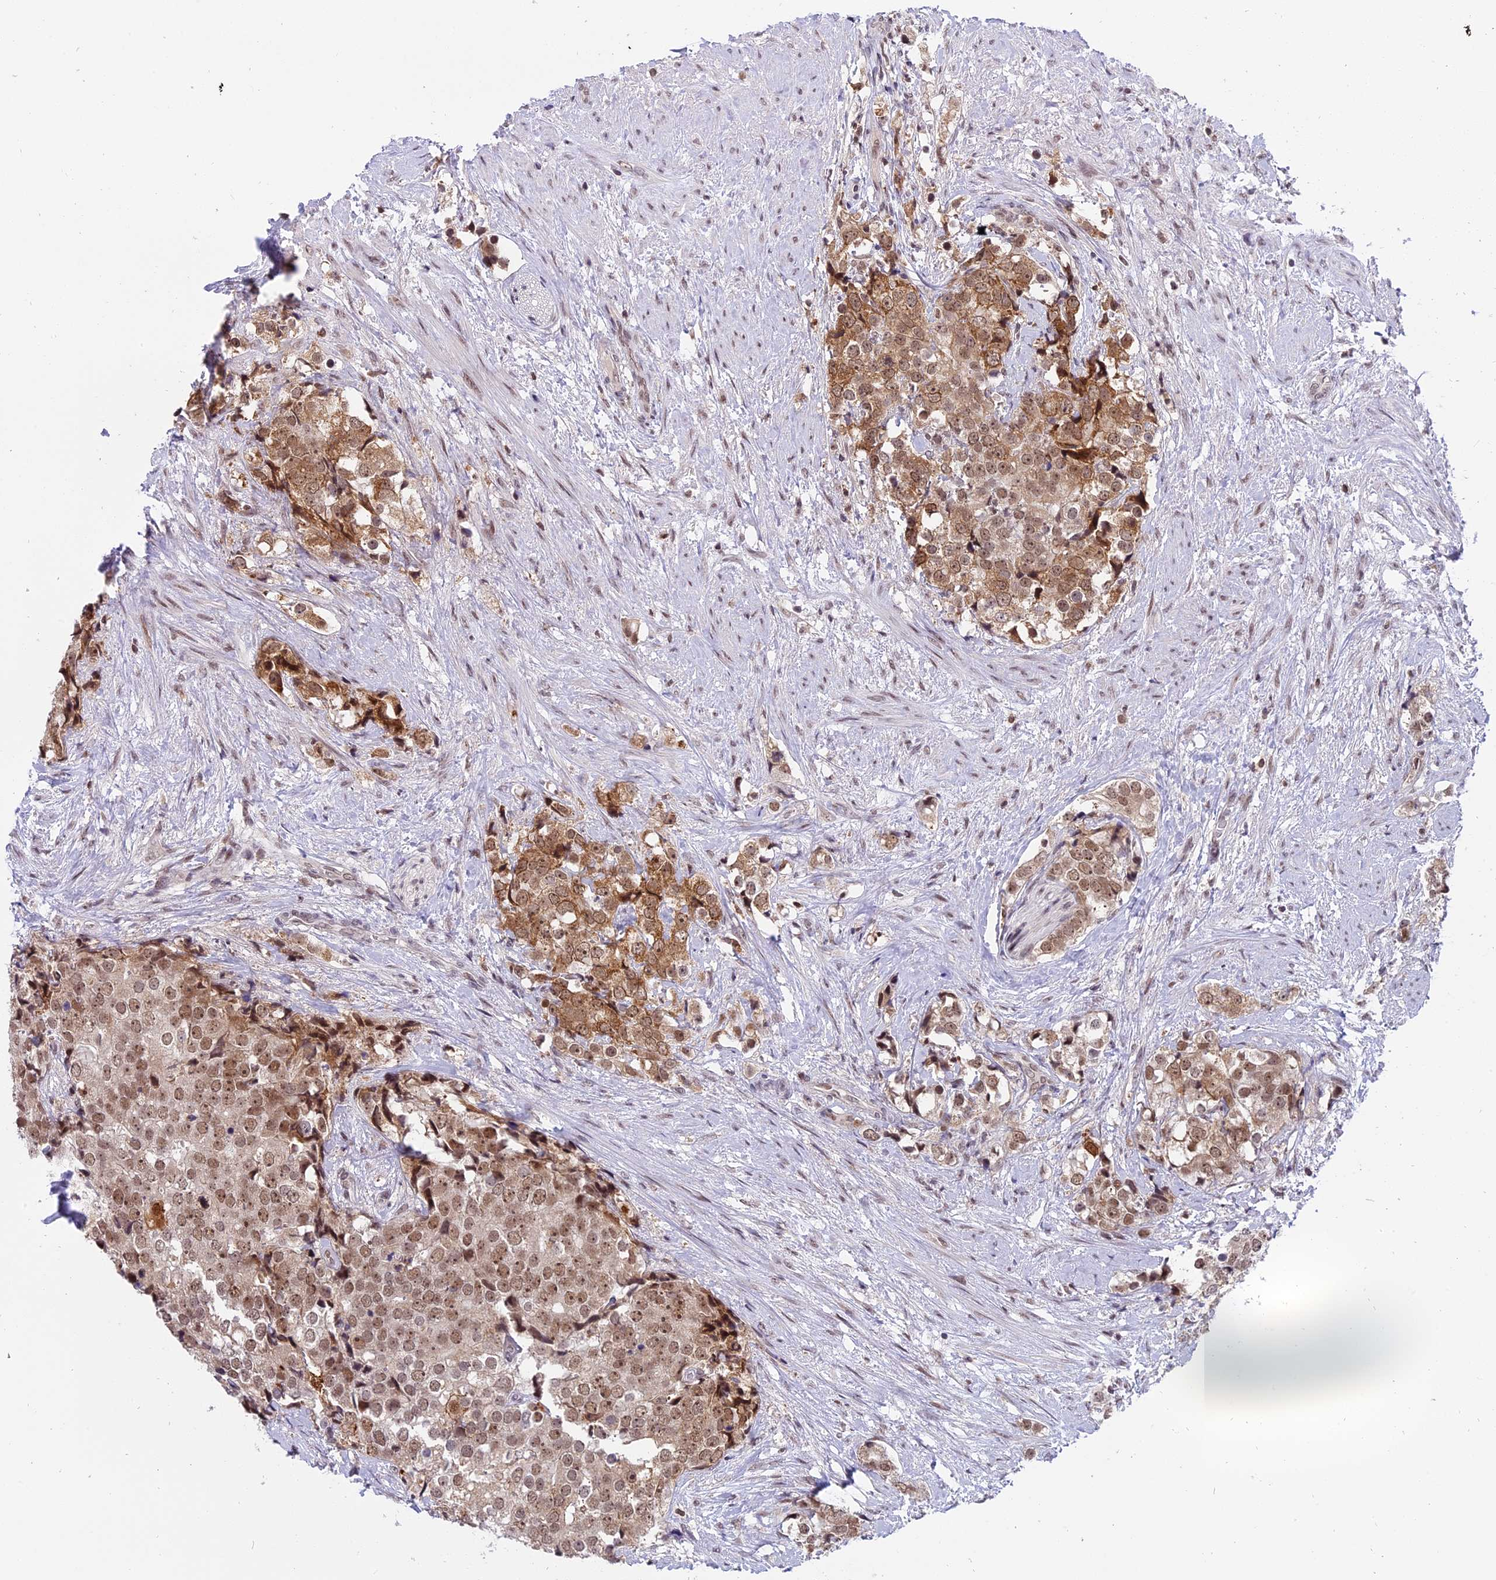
{"staining": {"intensity": "moderate", "quantity": ">75%", "location": "cytoplasmic/membranous,nuclear"}, "tissue": "prostate cancer", "cell_type": "Tumor cells", "image_type": "cancer", "snomed": [{"axis": "morphology", "description": "Adenocarcinoma, High grade"}, {"axis": "topography", "description": "Prostate"}], "caption": "Immunohistochemistry image of adenocarcinoma (high-grade) (prostate) stained for a protein (brown), which demonstrates medium levels of moderate cytoplasmic/membranous and nuclear staining in about >75% of tumor cells.", "gene": "TADA3", "patient": {"sex": "male", "age": 49}}